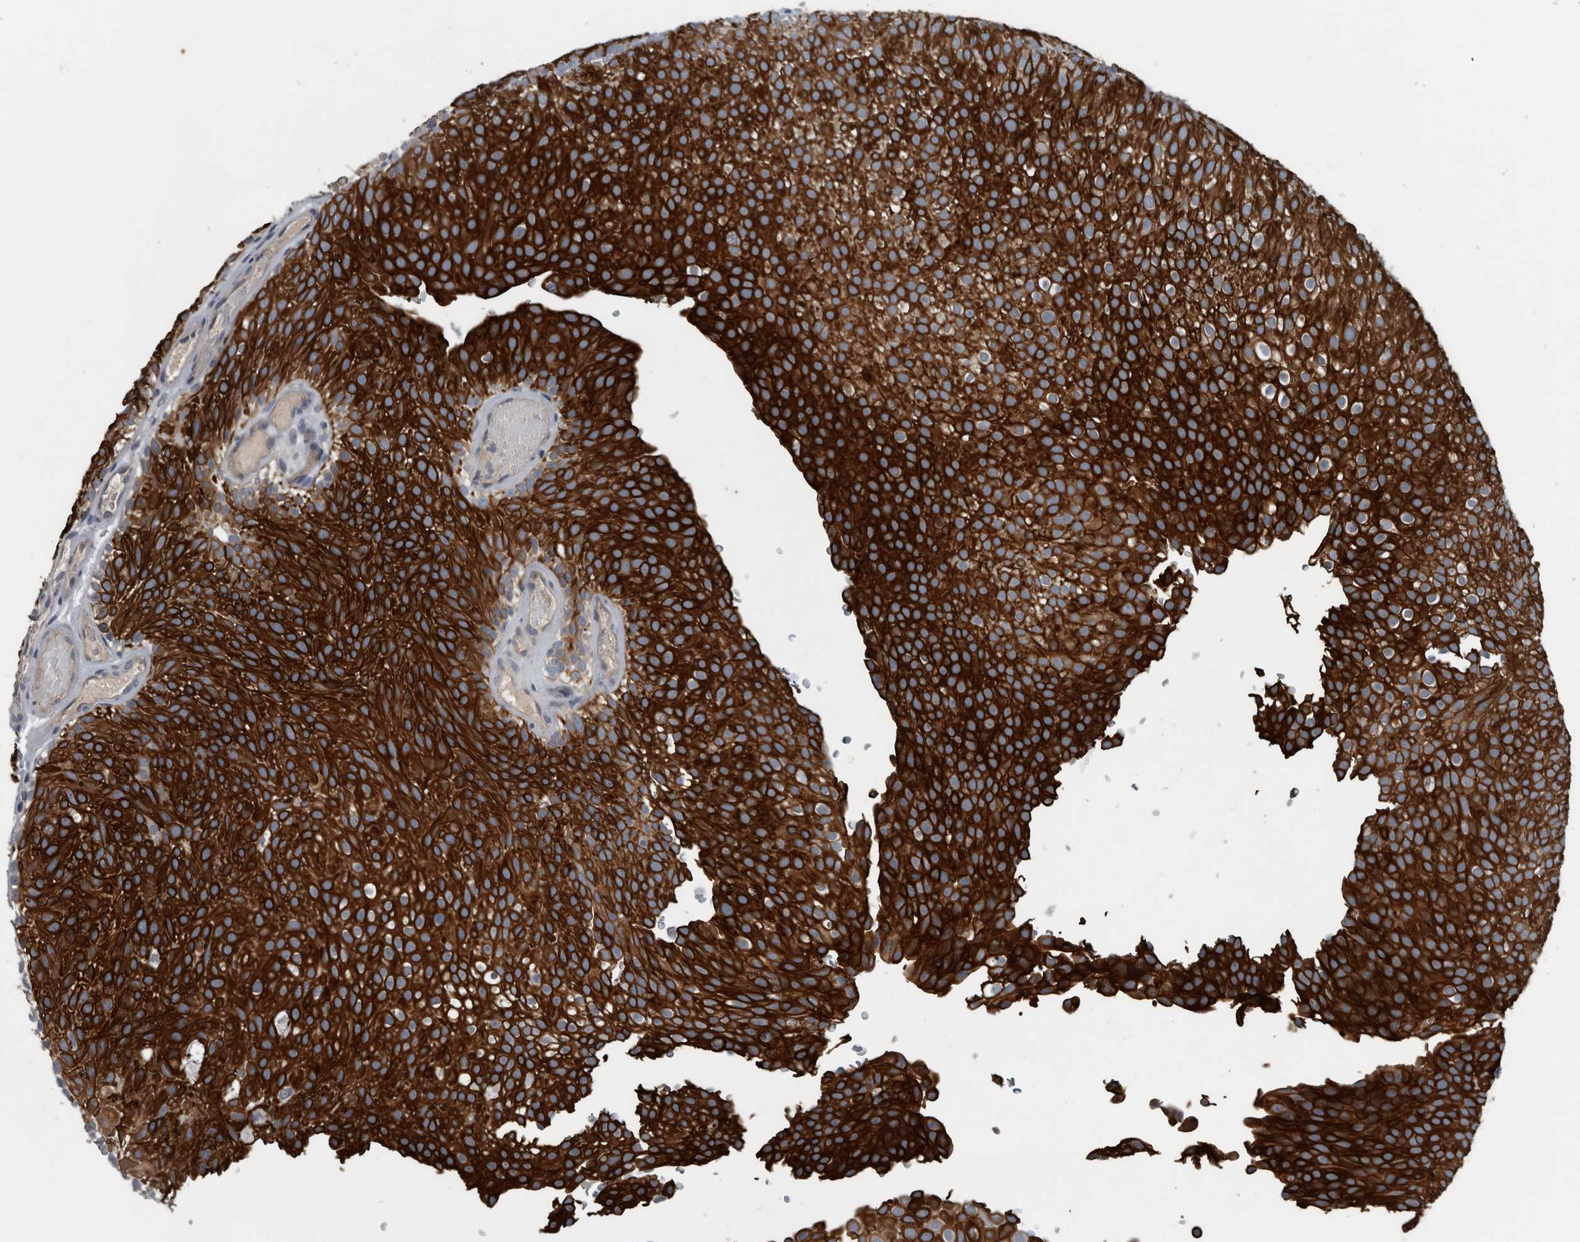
{"staining": {"intensity": "strong", "quantity": ">75%", "location": "cytoplasmic/membranous"}, "tissue": "urothelial cancer", "cell_type": "Tumor cells", "image_type": "cancer", "snomed": [{"axis": "morphology", "description": "Urothelial carcinoma, Low grade"}, {"axis": "topography", "description": "Urinary bladder"}], "caption": "Protein staining of urothelial cancer tissue demonstrates strong cytoplasmic/membranous positivity in approximately >75% of tumor cells.", "gene": "KRT20", "patient": {"sex": "male", "age": 78}}